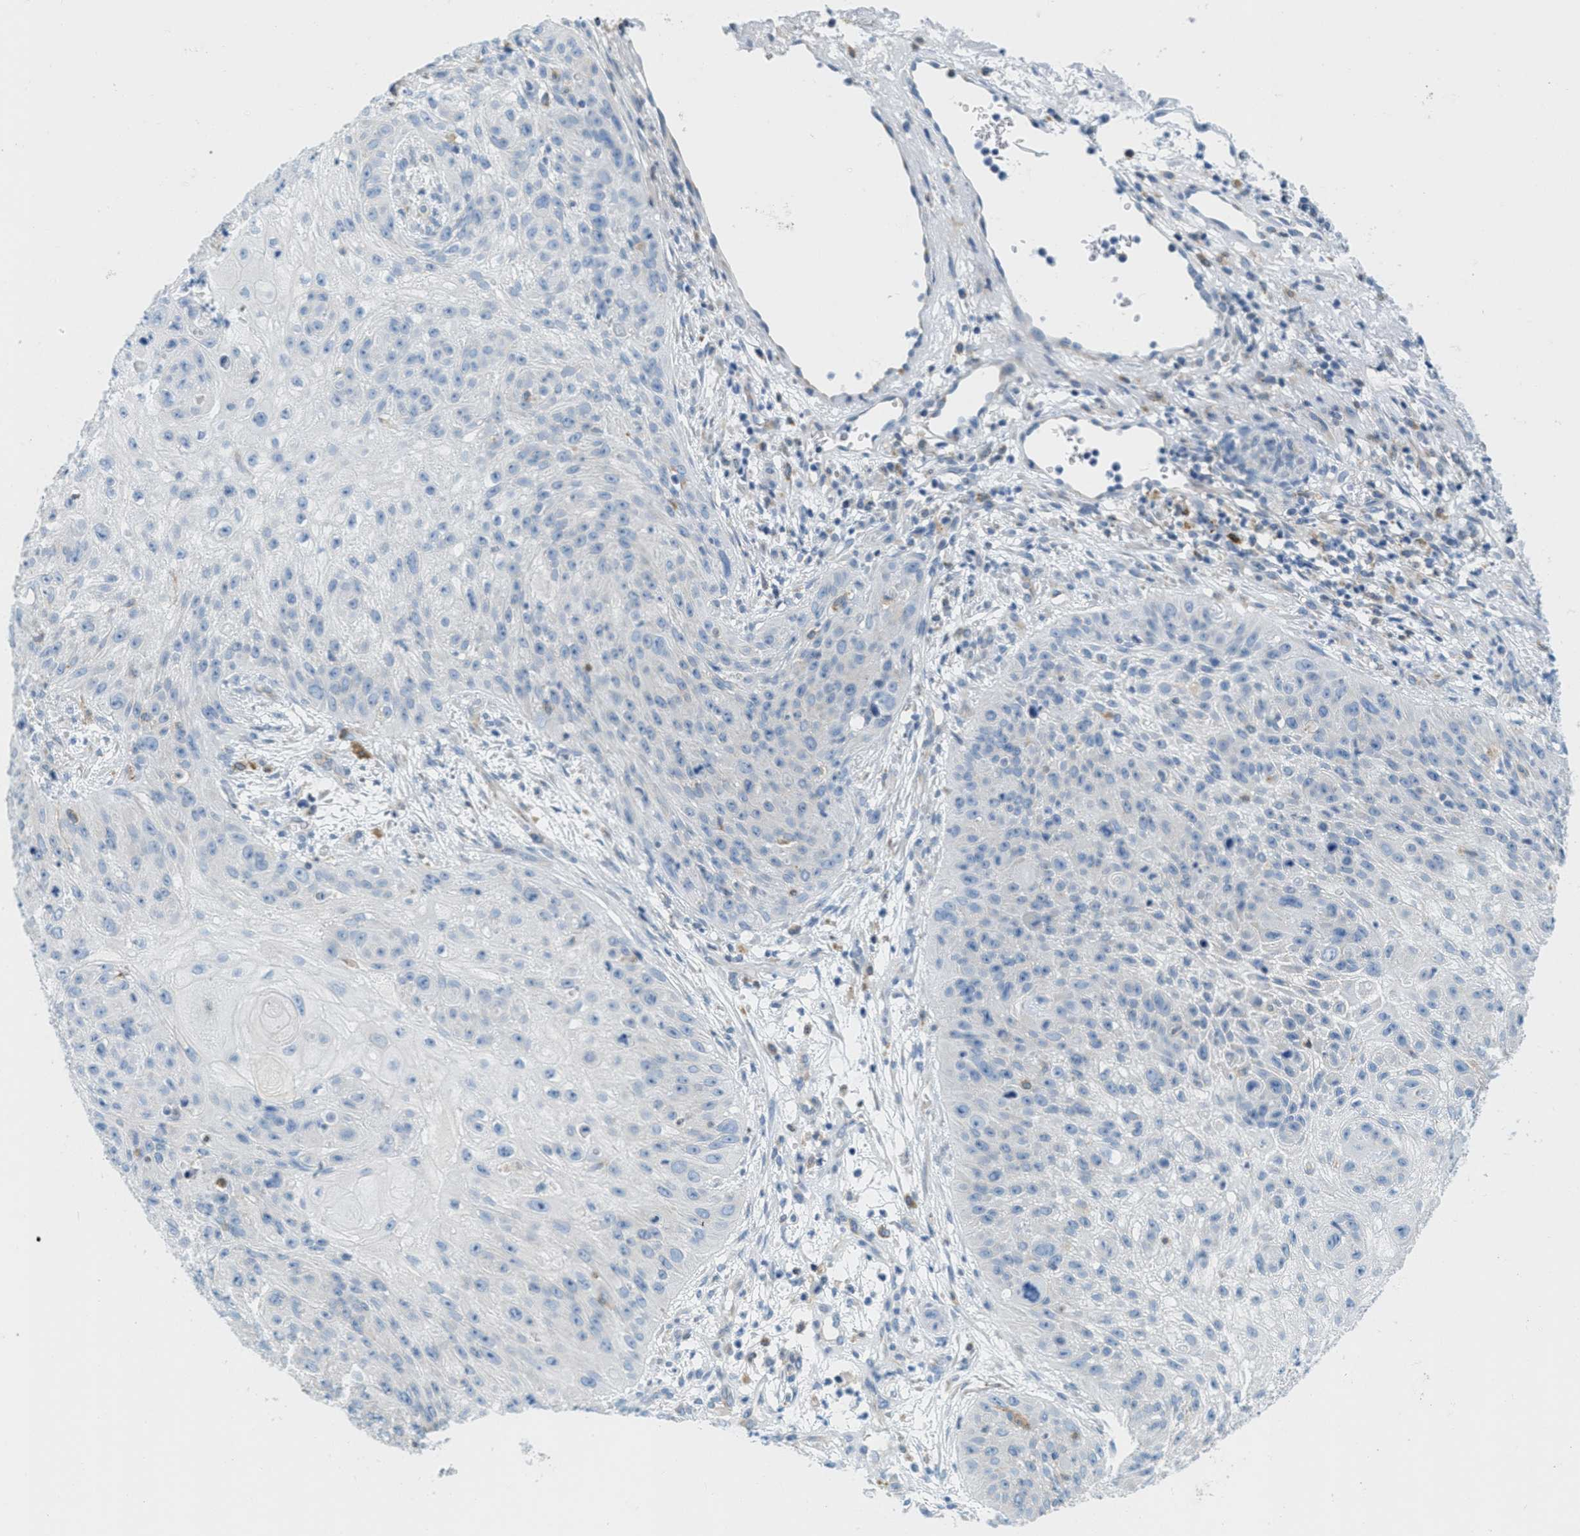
{"staining": {"intensity": "negative", "quantity": "none", "location": "none"}, "tissue": "skin cancer", "cell_type": "Tumor cells", "image_type": "cancer", "snomed": [{"axis": "morphology", "description": "Squamous cell carcinoma, NOS"}, {"axis": "topography", "description": "Skin"}], "caption": "High magnification brightfield microscopy of skin squamous cell carcinoma stained with DAB (3,3'-diaminobenzidine) (brown) and counterstained with hematoxylin (blue): tumor cells show no significant positivity.", "gene": "TEX264", "patient": {"sex": "female", "age": 80}}